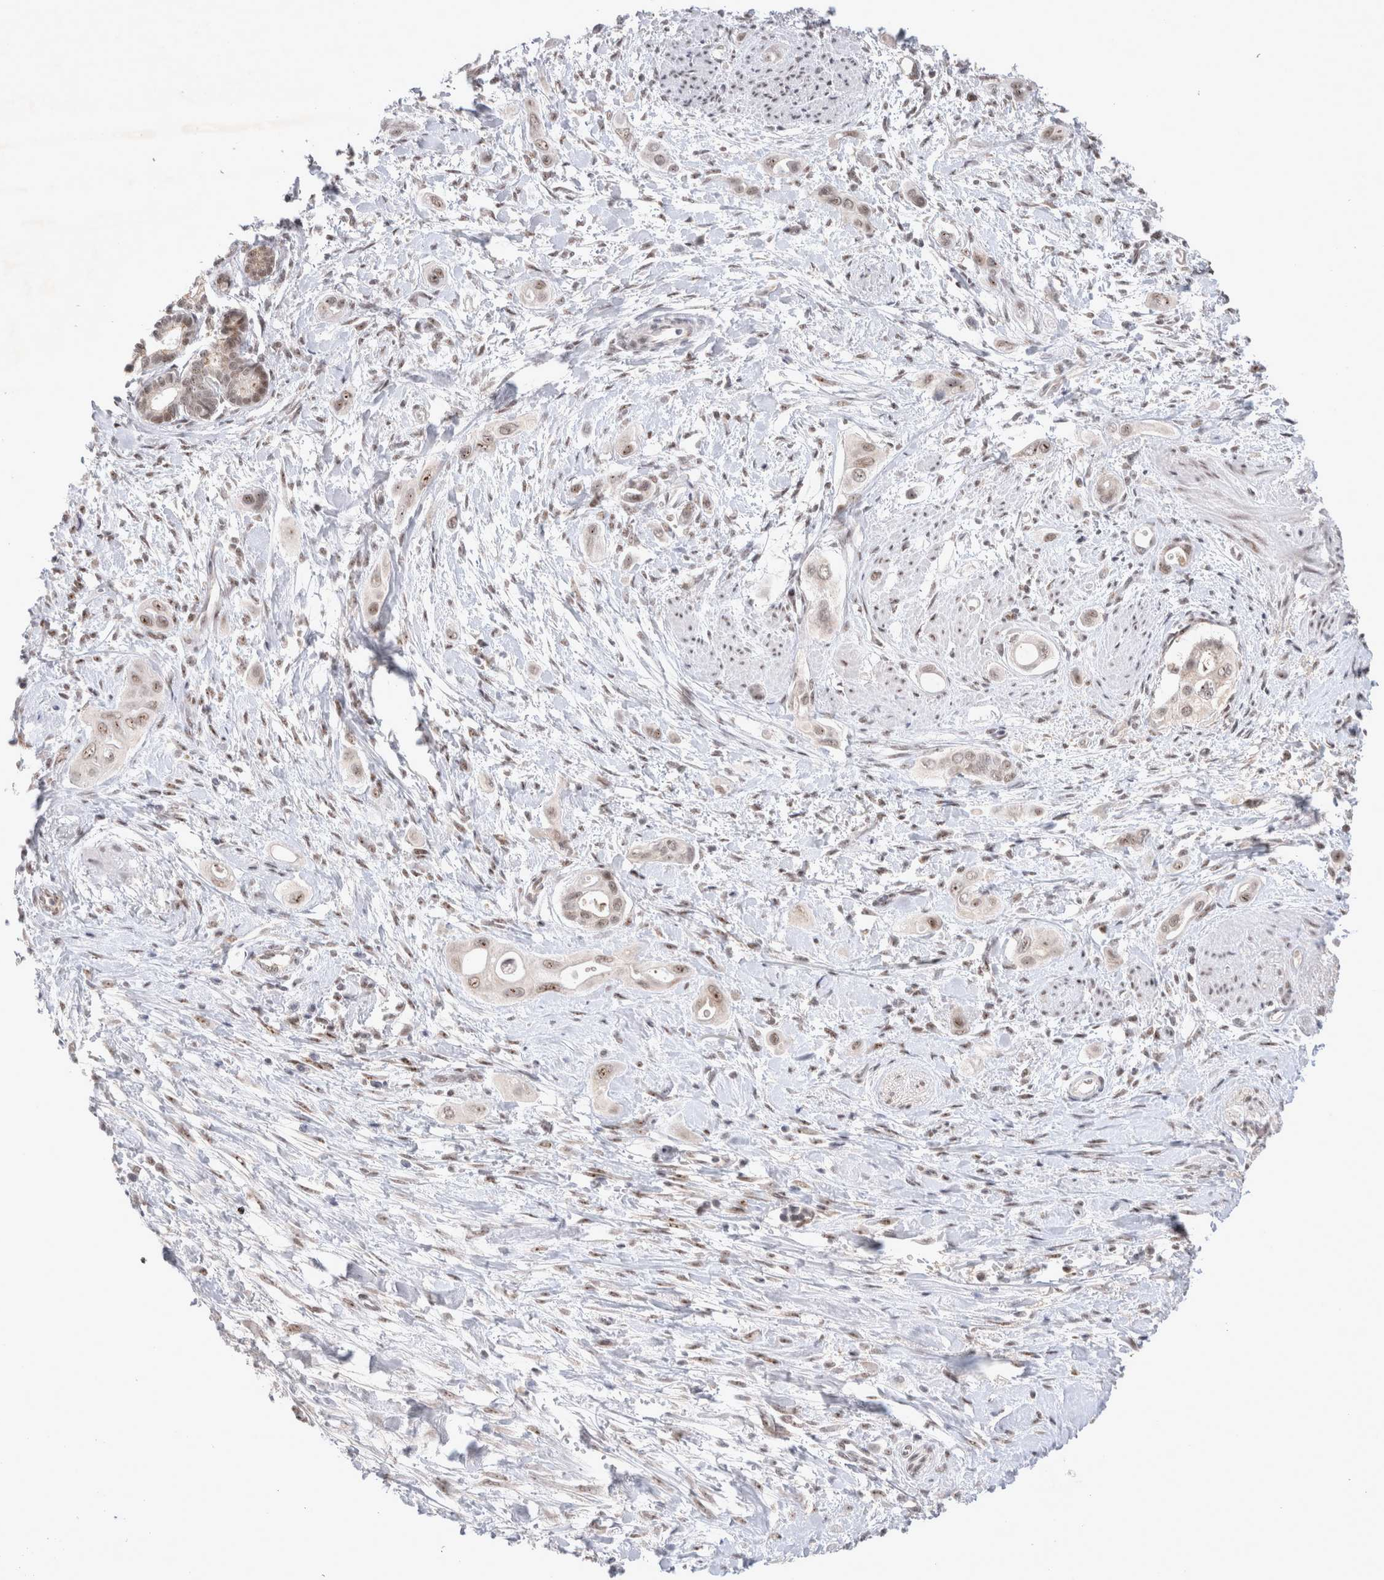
{"staining": {"intensity": "moderate", "quantity": ">75%", "location": "nuclear"}, "tissue": "pancreatic cancer", "cell_type": "Tumor cells", "image_type": "cancer", "snomed": [{"axis": "morphology", "description": "Adenocarcinoma, NOS"}, {"axis": "topography", "description": "Pancreas"}], "caption": "Immunohistochemical staining of pancreatic cancer demonstrates moderate nuclear protein positivity in approximately >75% of tumor cells.", "gene": "MRPL37", "patient": {"sex": "male", "age": 59}}